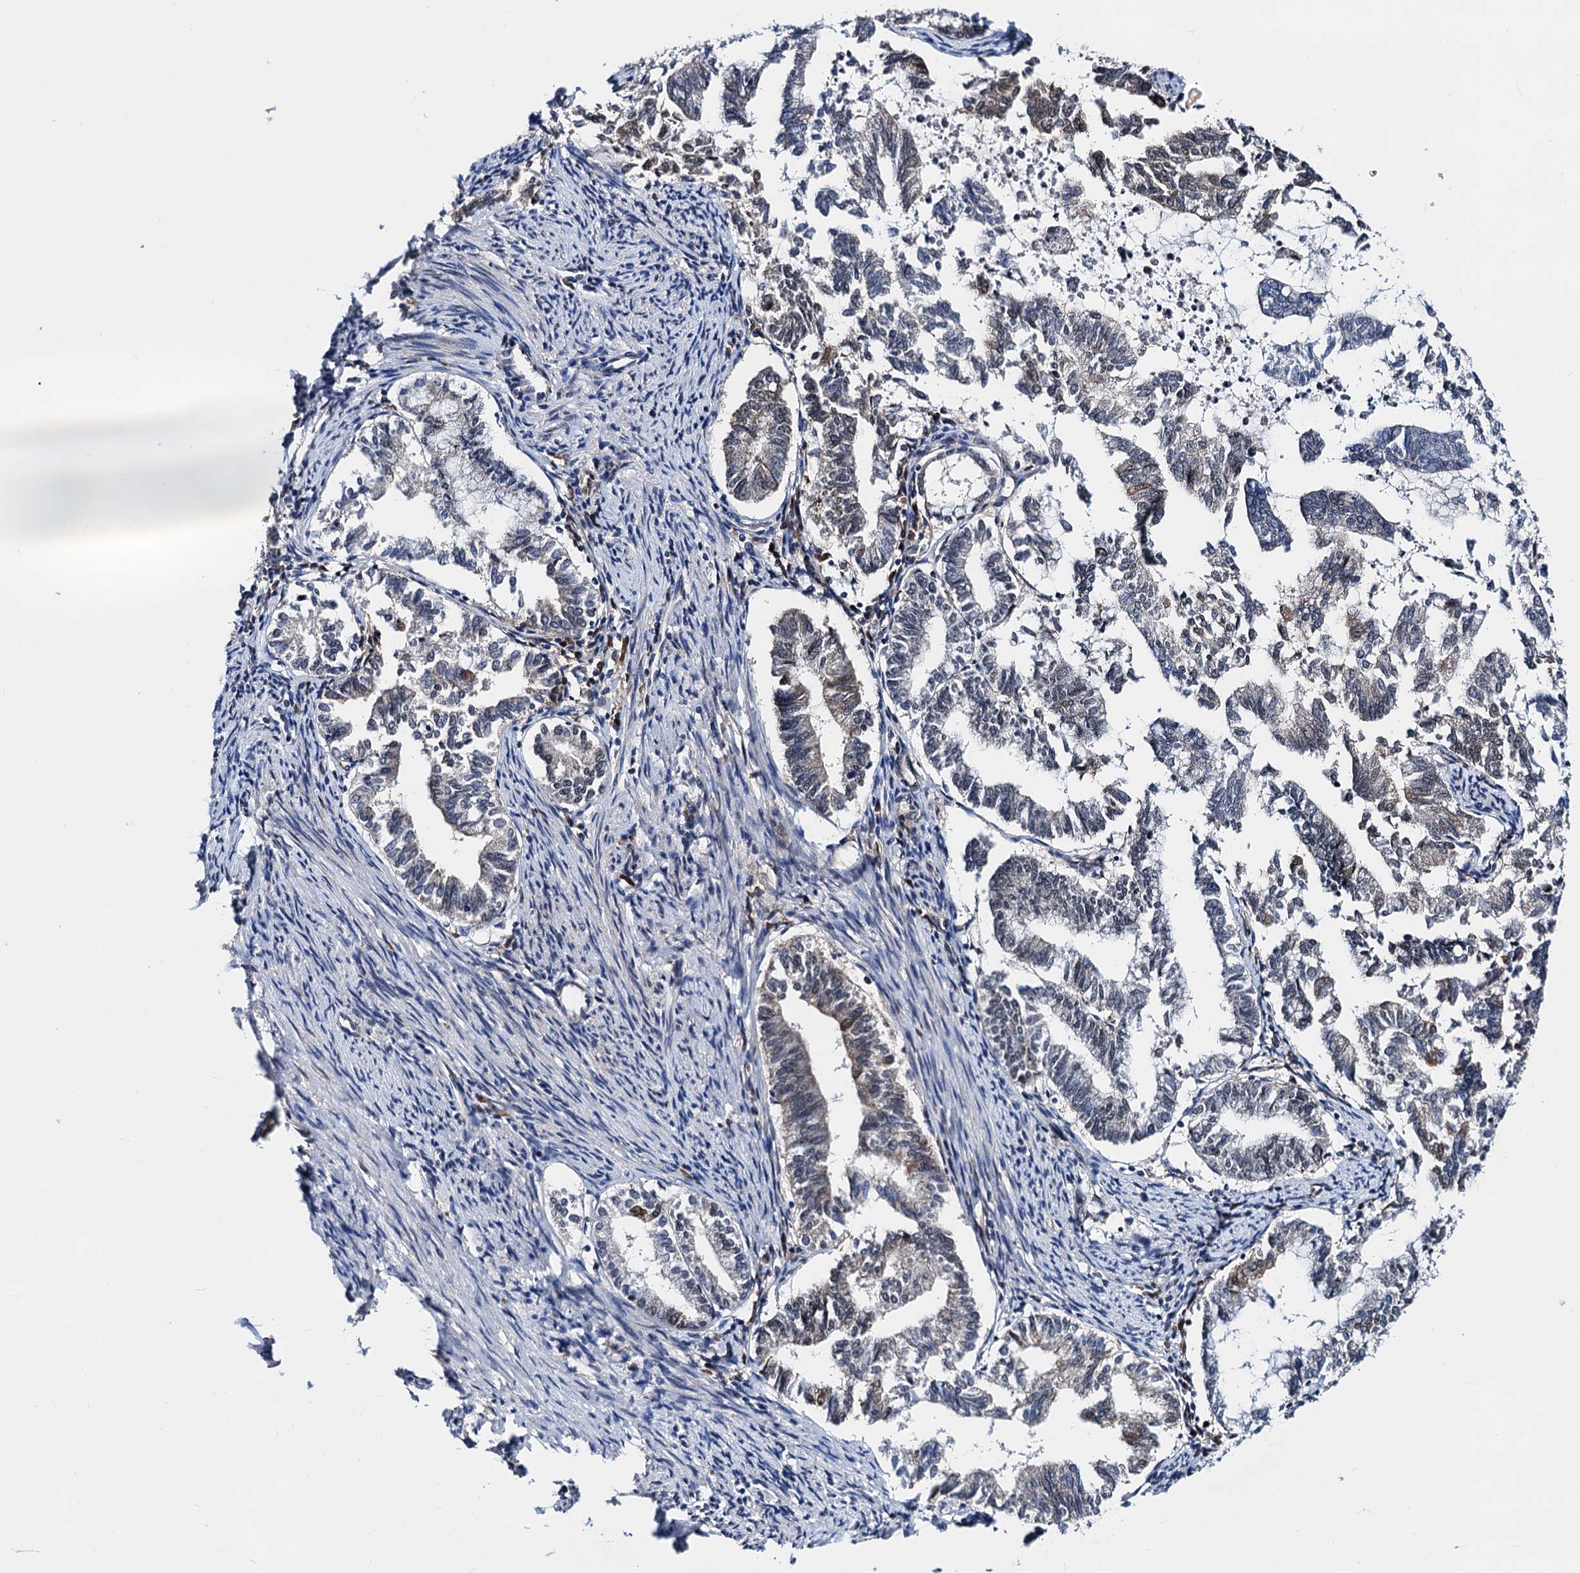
{"staining": {"intensity": "moderate", "quantity": "<25%", "location": "cytoplasmic/membranous"}, "tissue": "endometrial cancer", "cell_type": "Tumor cells", "image_type": "cancer", "snomed": [{"axis": "morphology", "description": "Adenocarcinoma, NOS"}, {"axis": "topography", "description": "Endometrium"}], "caption": "Endometrial cancer stained with immunohistochemistry (IHC) displays moderate cytoplasmic/membranous staining in about <25% of tumor cells.", "gene": "COA4", "patient": {"sex": "female", "age": 79}}